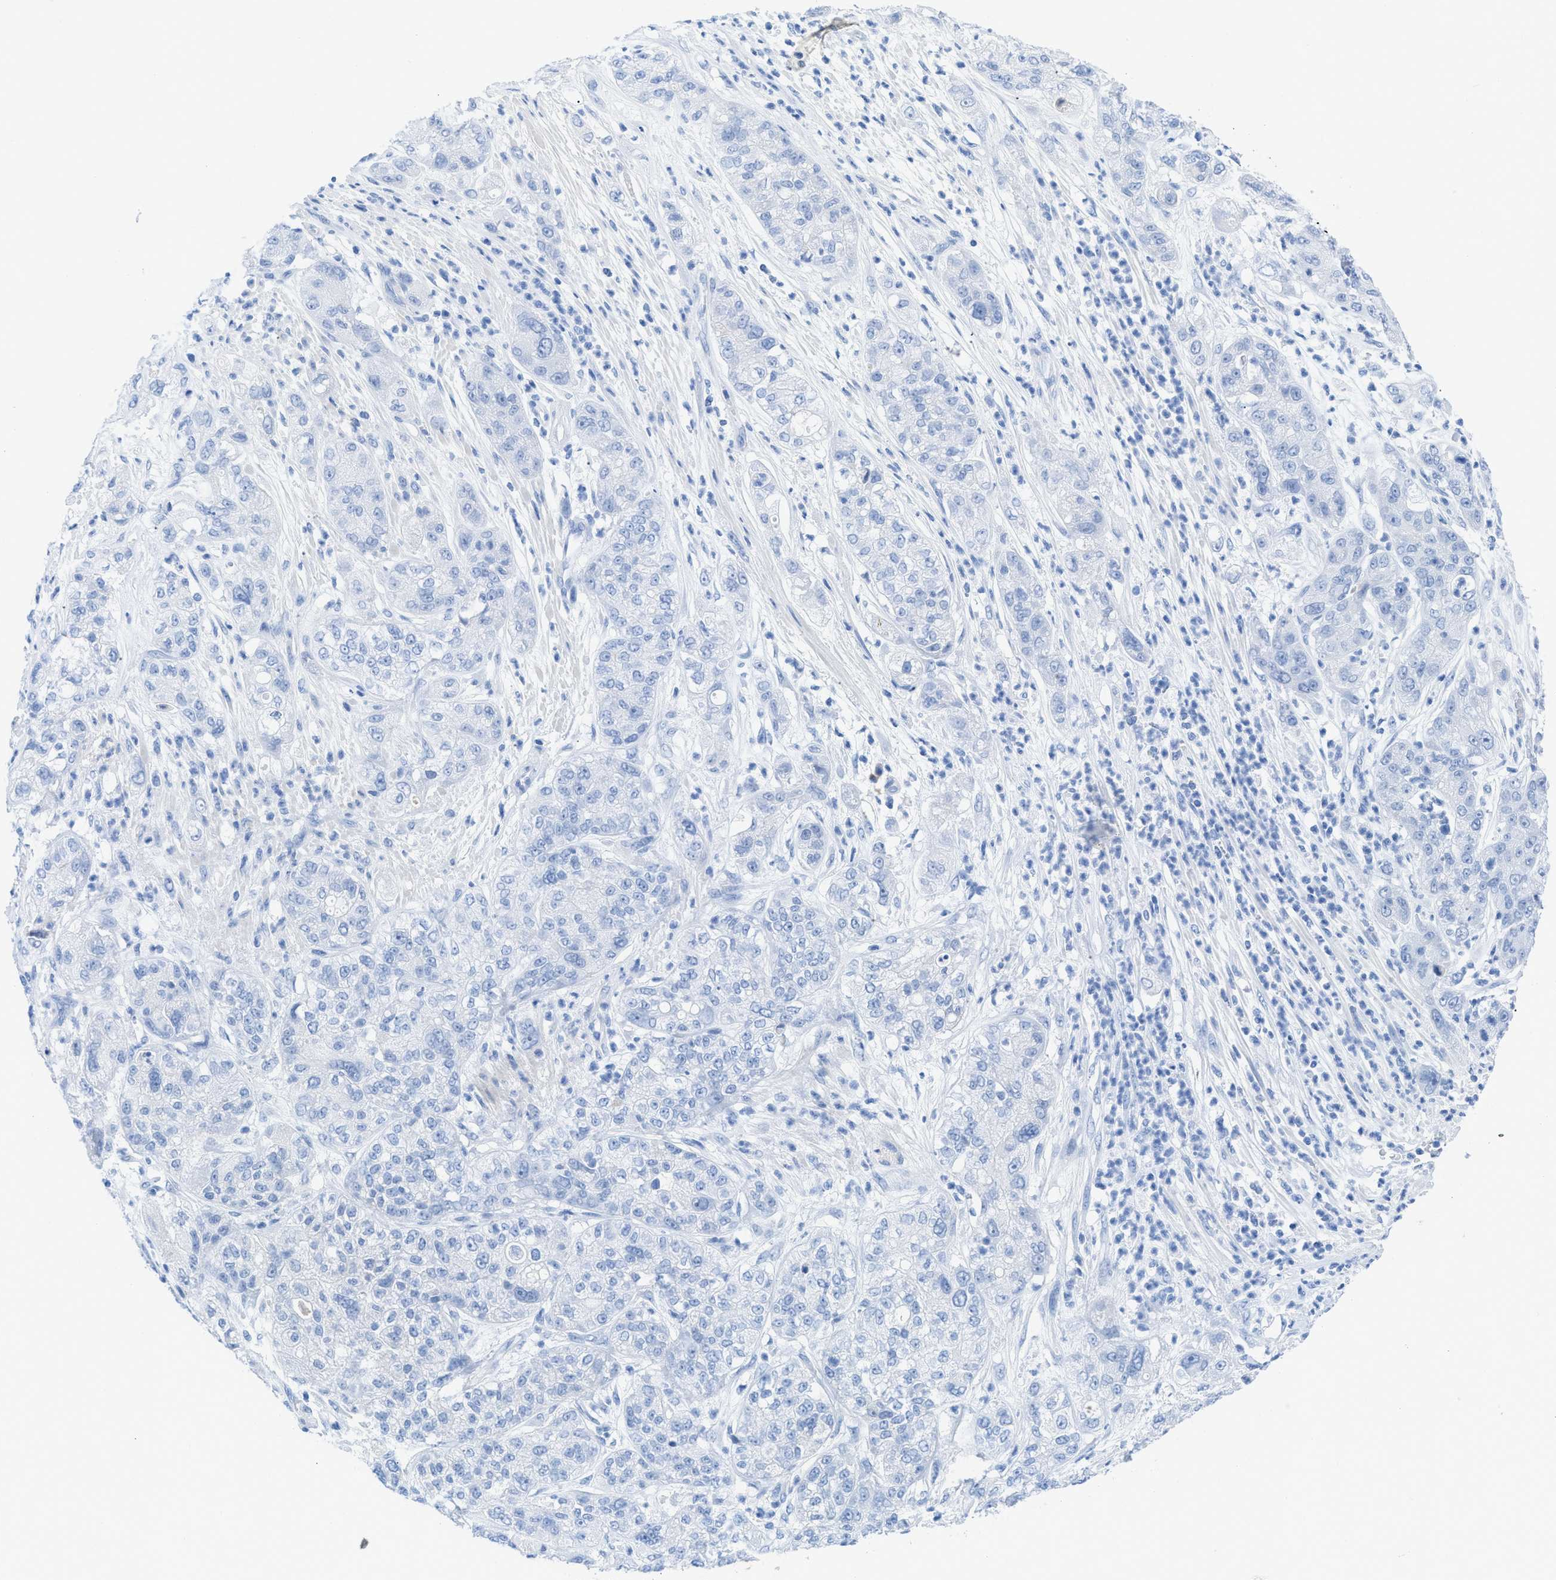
{"staining": {"intensity": "negative", "quantity": "none", "location": "none"}, "tissue": "pancreatic cancer", "cell_type": "Tumor cells", "image_type": "cancer", "snomed": [{"axis": "morphology", "description": "Adenocarcinoma, NOS"}, {"axis": "topography", "description": "Pancreas"}], "caption": "Immunohistochemistry (IHC) of human pancreatic cancer (adenocarcinoma) exhibits no expression in tumor cells.", "gene": "TCL1A", "patient": {"sex": "female", "age": 78}}